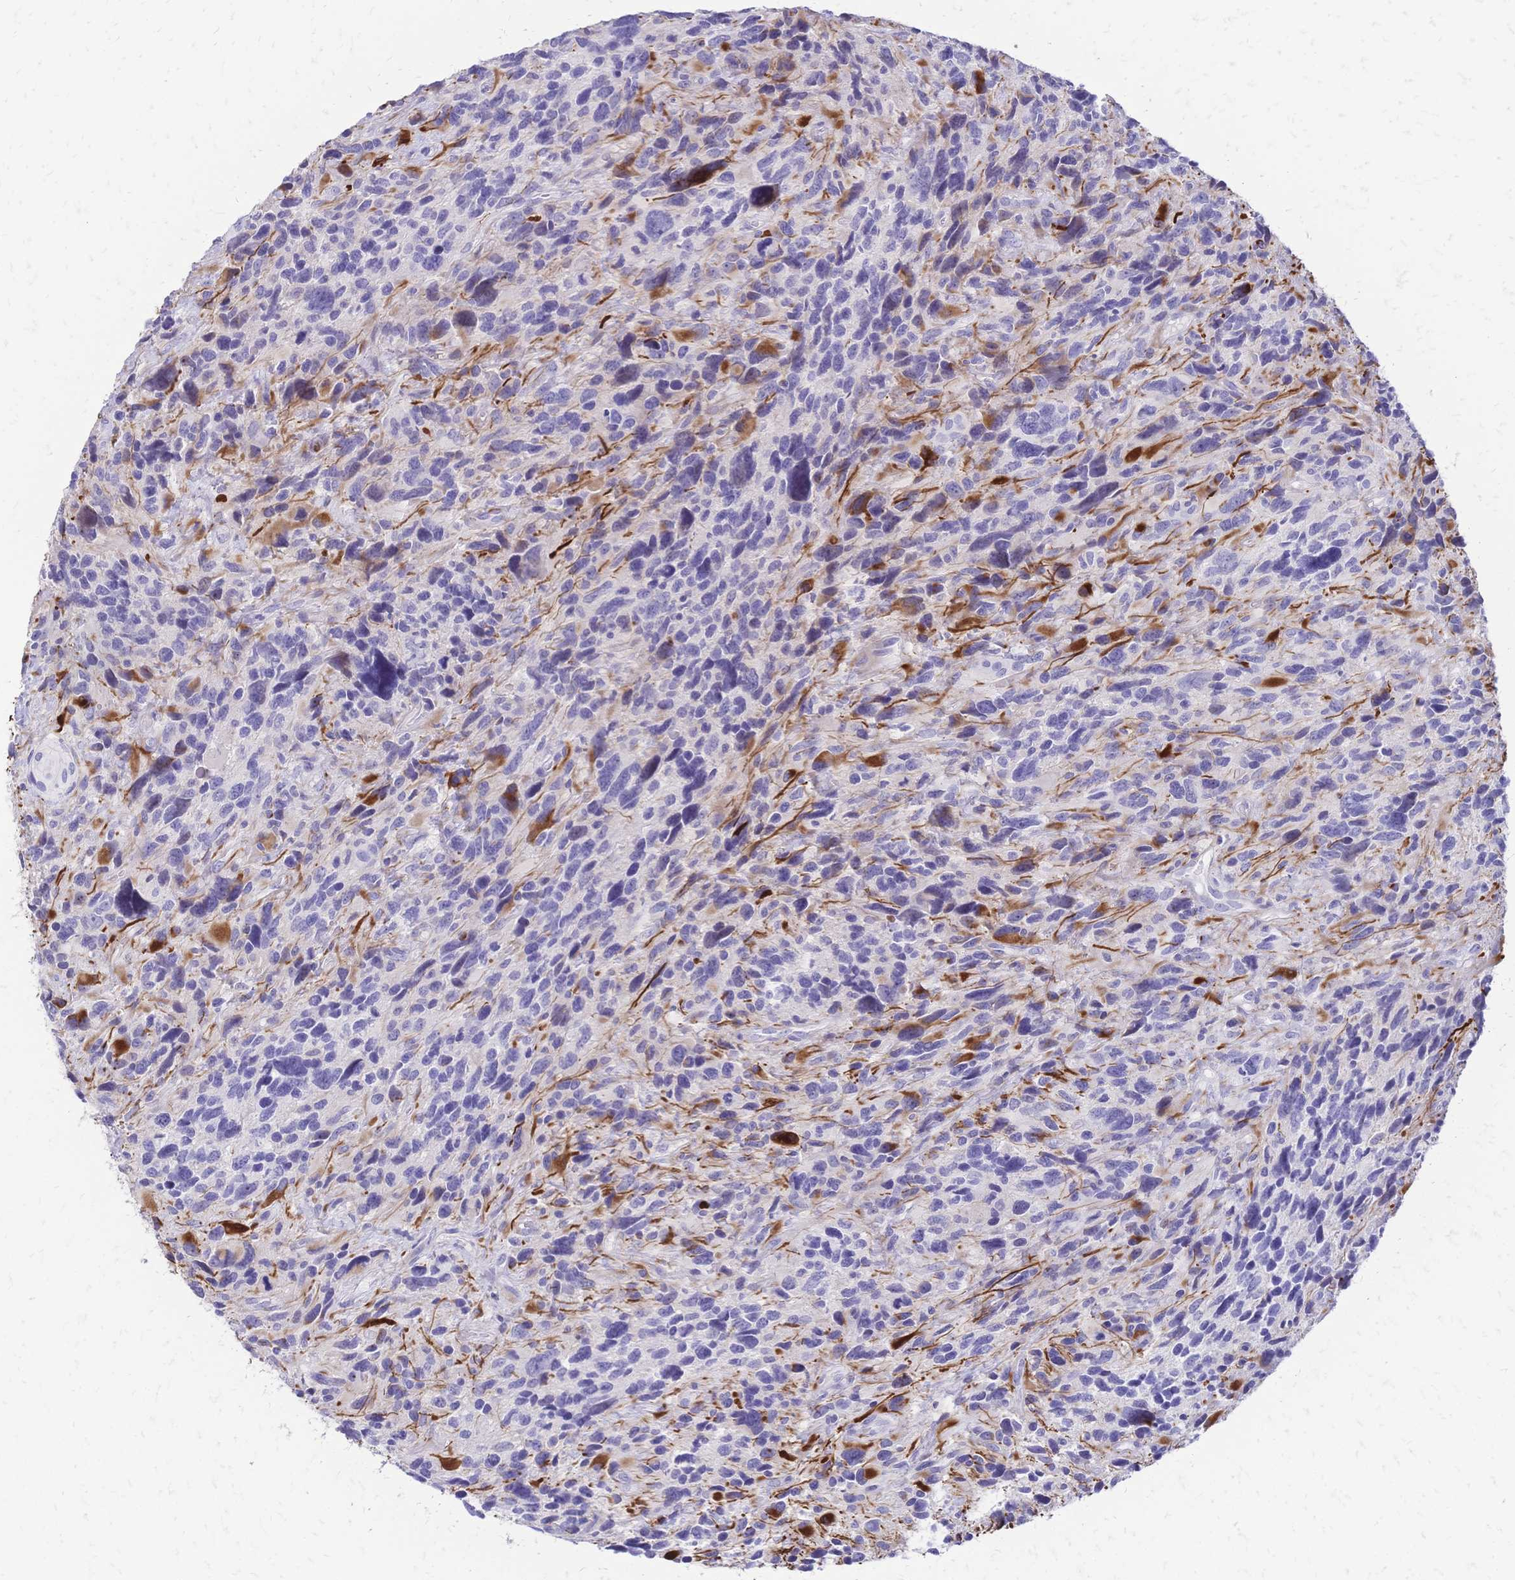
{"staining": {"intensity": "negative", "quantity": "none", "location": "none"}, "tissue": "glioma", "cell_type": "Tumor cells", "image_type": "cancer", "snomed": [{"axis": "morphology", "description": "Glioma, malignant, High grade"}, {"axis": "topography", "description": "Brain"}], "caption": "High magnification brightfield microscopy of glioma stained with DAB (3,3'-diaminobenzidine) (brown) and counterstained with hematoxylin (blue): tumor cells show no significant expression.", "gene": "IL2RA", "patient": {"sex": "male", "age": 46}}